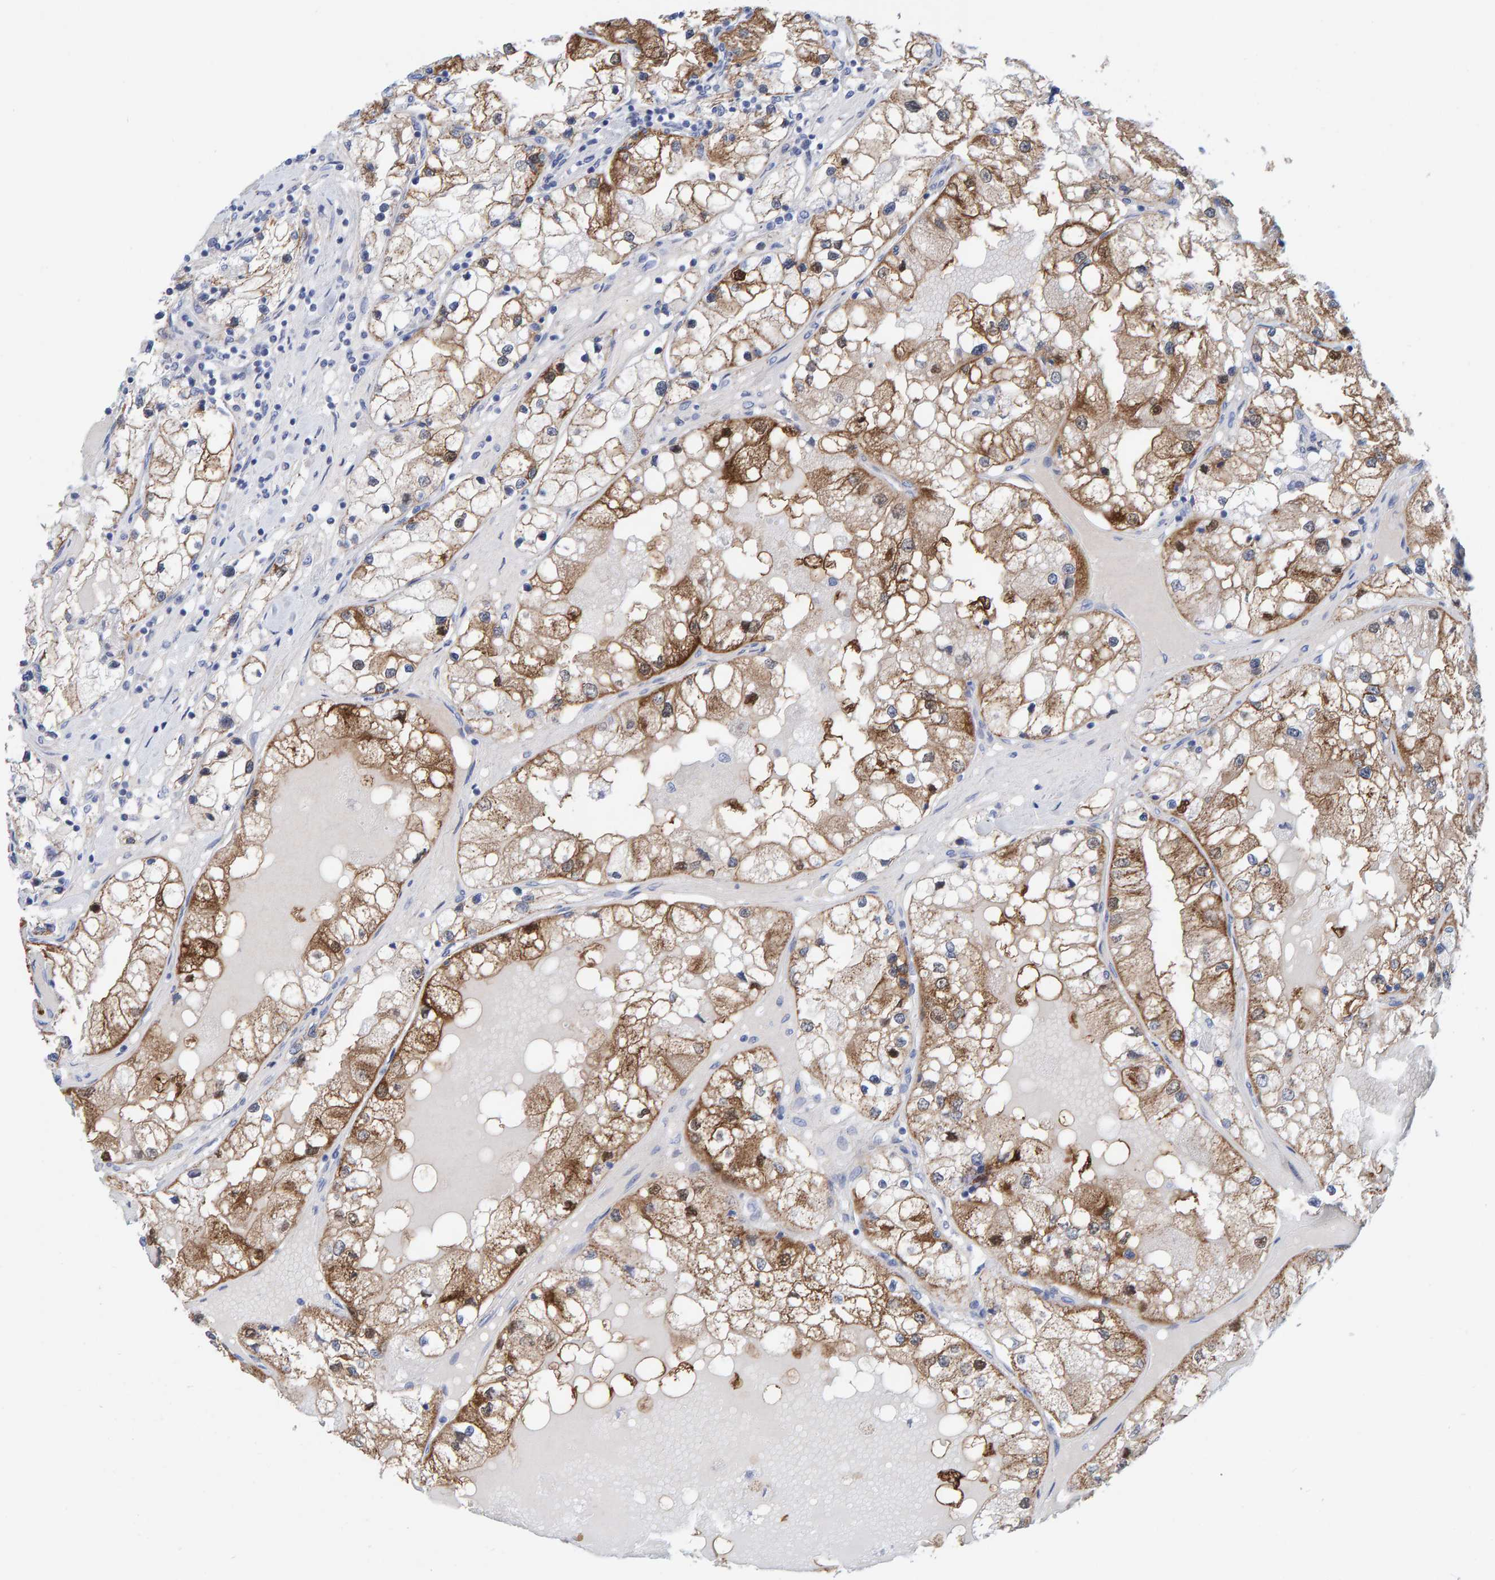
{"staining": {"intensity": "moderate", "quantity": ">75%", "location": "cytoplasmic/membranous"}, "tissue": "renal cancer", "cell_type": "Tumor cells", "image_type": "cancer", "snomed": [{"axis": "morphology", "description": "Adenocarcinoma, NOS"}, {"axis": "topography", "description": "Kidney"}], "caption": "A high-resolution image shows immunohistochemistry (IHC) staining of renal adenocarcinoma, which displays moderate cytoplasmic/membranous staining in about >75% of tumor cells.", "gene": "KLHL11", "patient": {"sex": "male", "age": 68}}